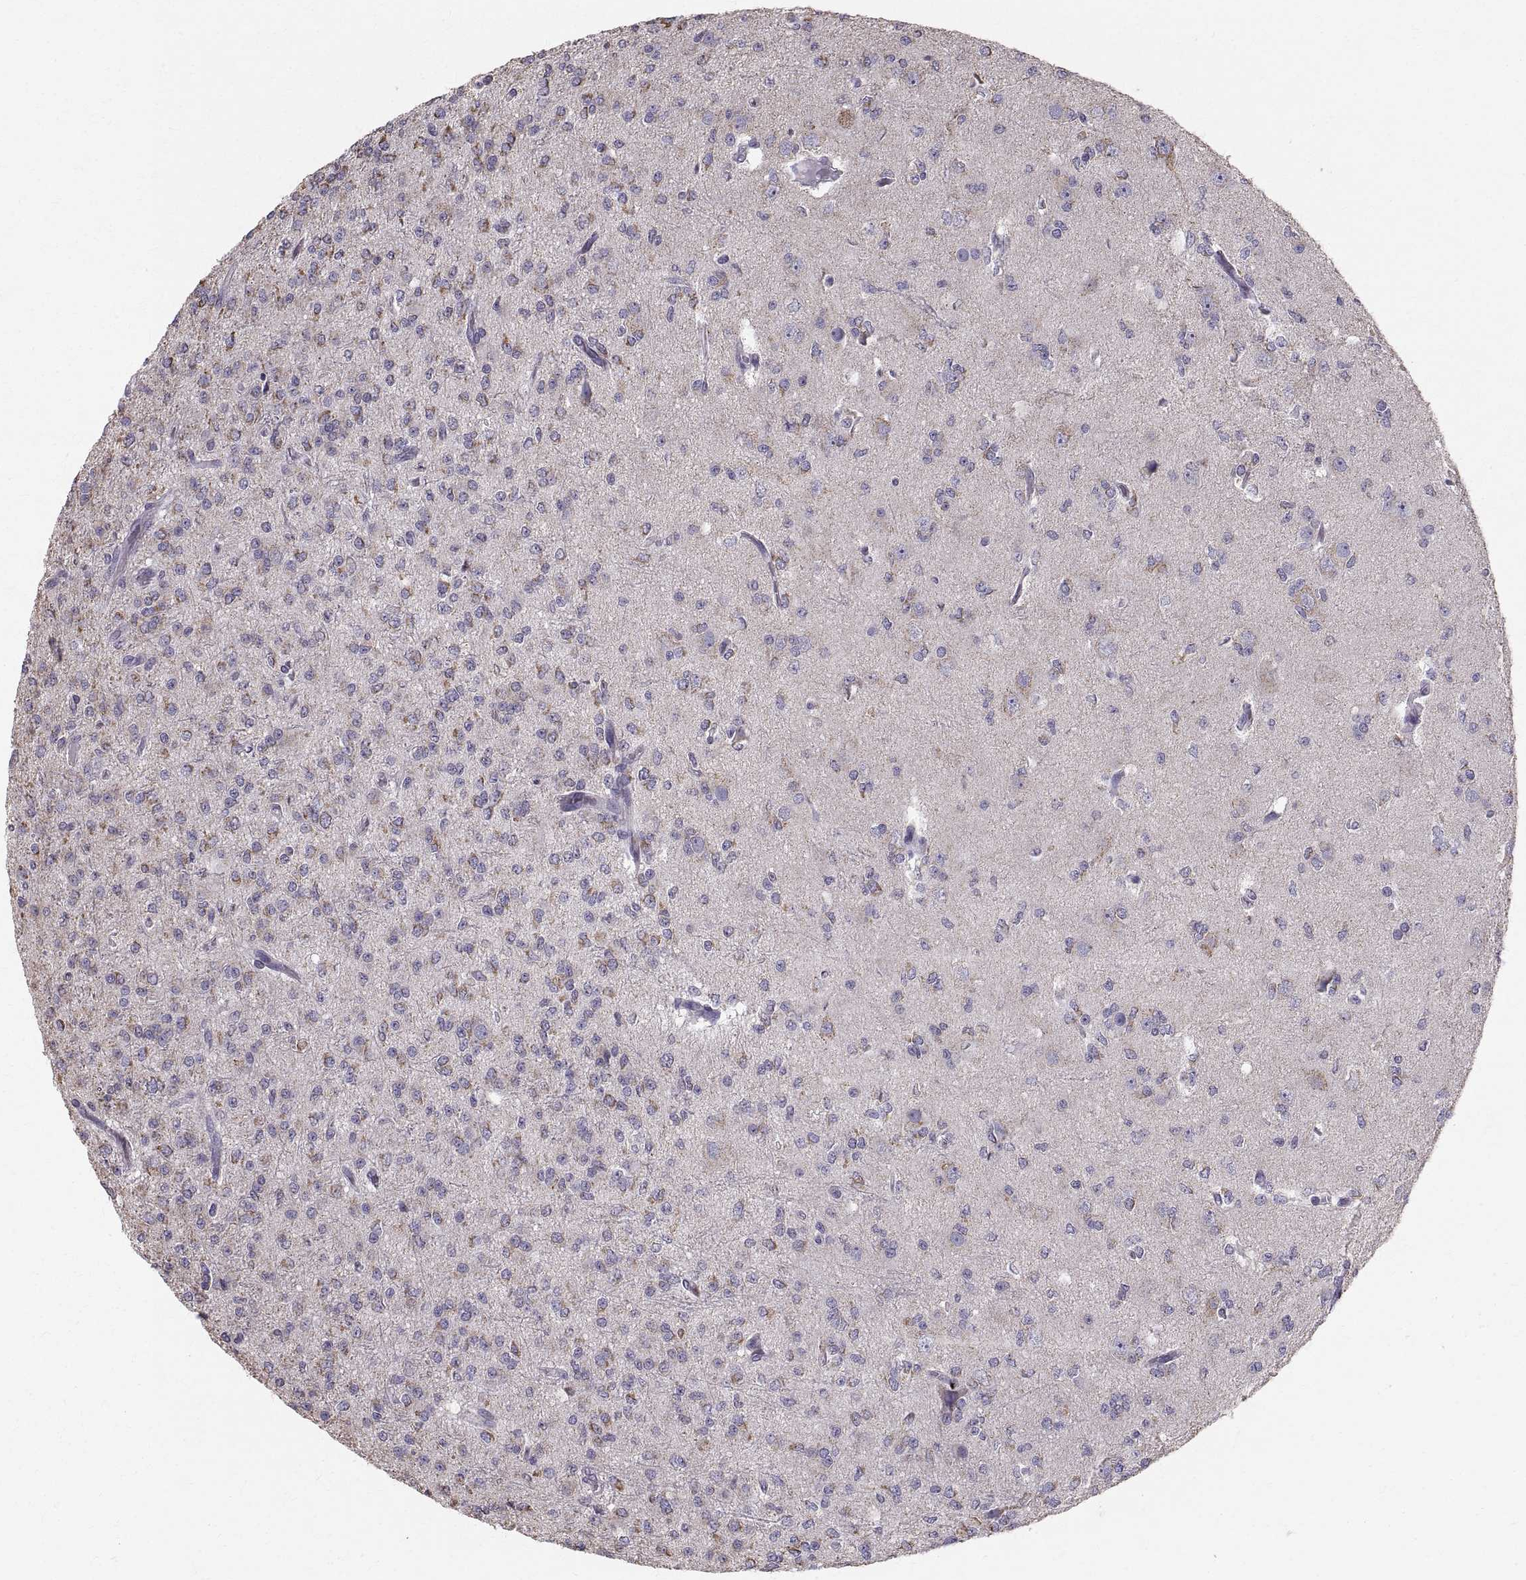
{"staining": {"intensity": "moderate", "quantity": "<25%", "location": "cytoplasmic/membranous"}, "tissue": "glioma", "cell_type": "Tumor cells", "image_type": "cancer", "snomed": [{"axis": "morphology", "description": "Glioma, malignant, Low grade"}, {"axis": "topography", "description": "Brain"}], "caption": "A brown stain shows moderate cytoplasmic/membranous staining of a protein in malignant low-grade glioma tumor cells.", "gene": "STMND1", "patient": {"sex": "male", "age": 27}}